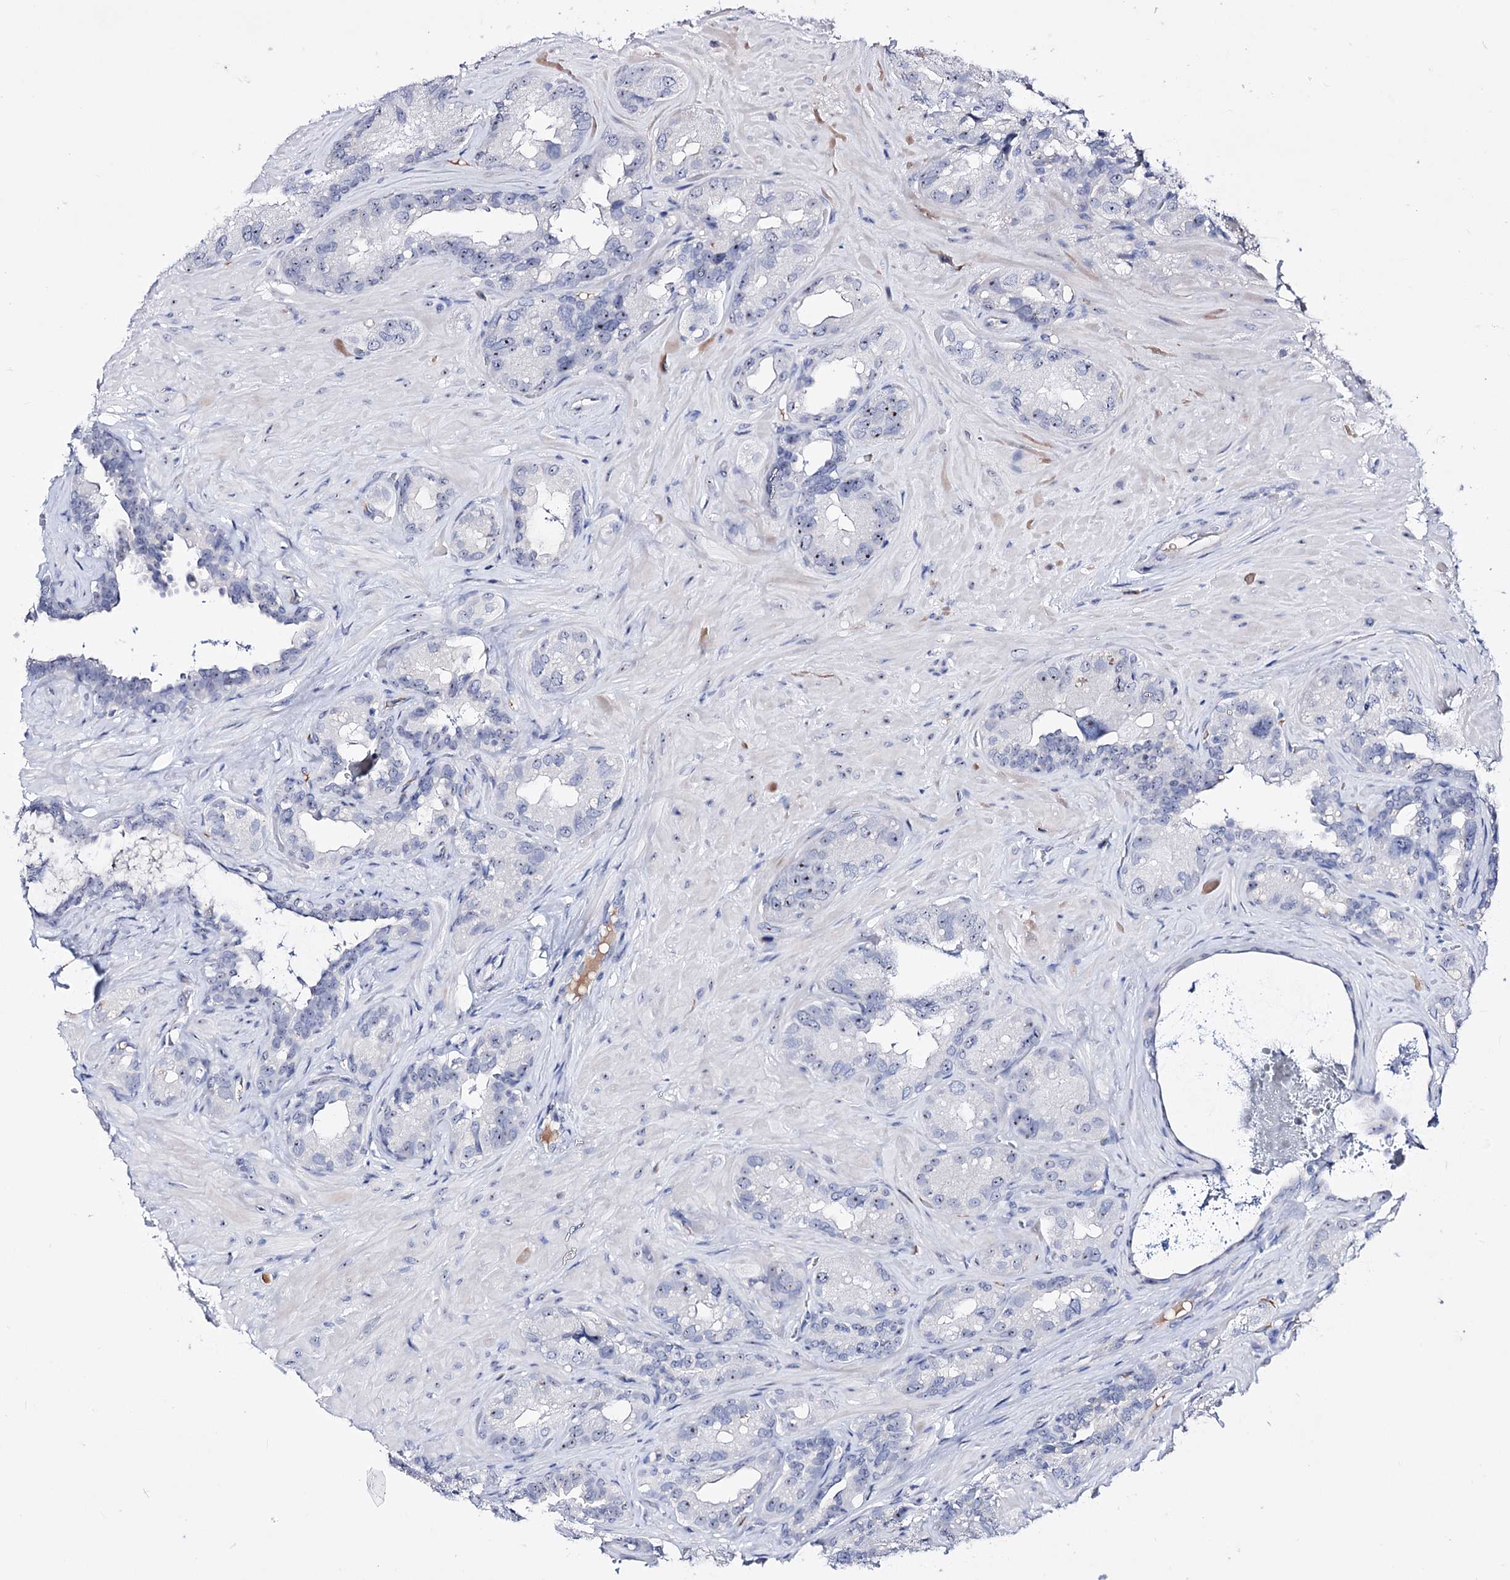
{"staining": {"intensity": "moderate", "quantity": "<25%", "location": "nuclear"}, "tissue": "seminal vesicle", "cell_type": "Glandular cells", "image_type": "normal", "snomed": [{"axis": "morphology", "description": "Normal tissue, NOS"}, {"axis": "topography", "description": "Seminal veicle"}, {"axis": "topography", "description": "Peripheral nerve tissue"}], "caption": "Glandular cells exhibit low levels of moderate nuclear staining in approximately <25% of cells in unremarkable seminal vesicle.", "gene": "PCGF5", "patient": {"sex": "male", "age": 67}}